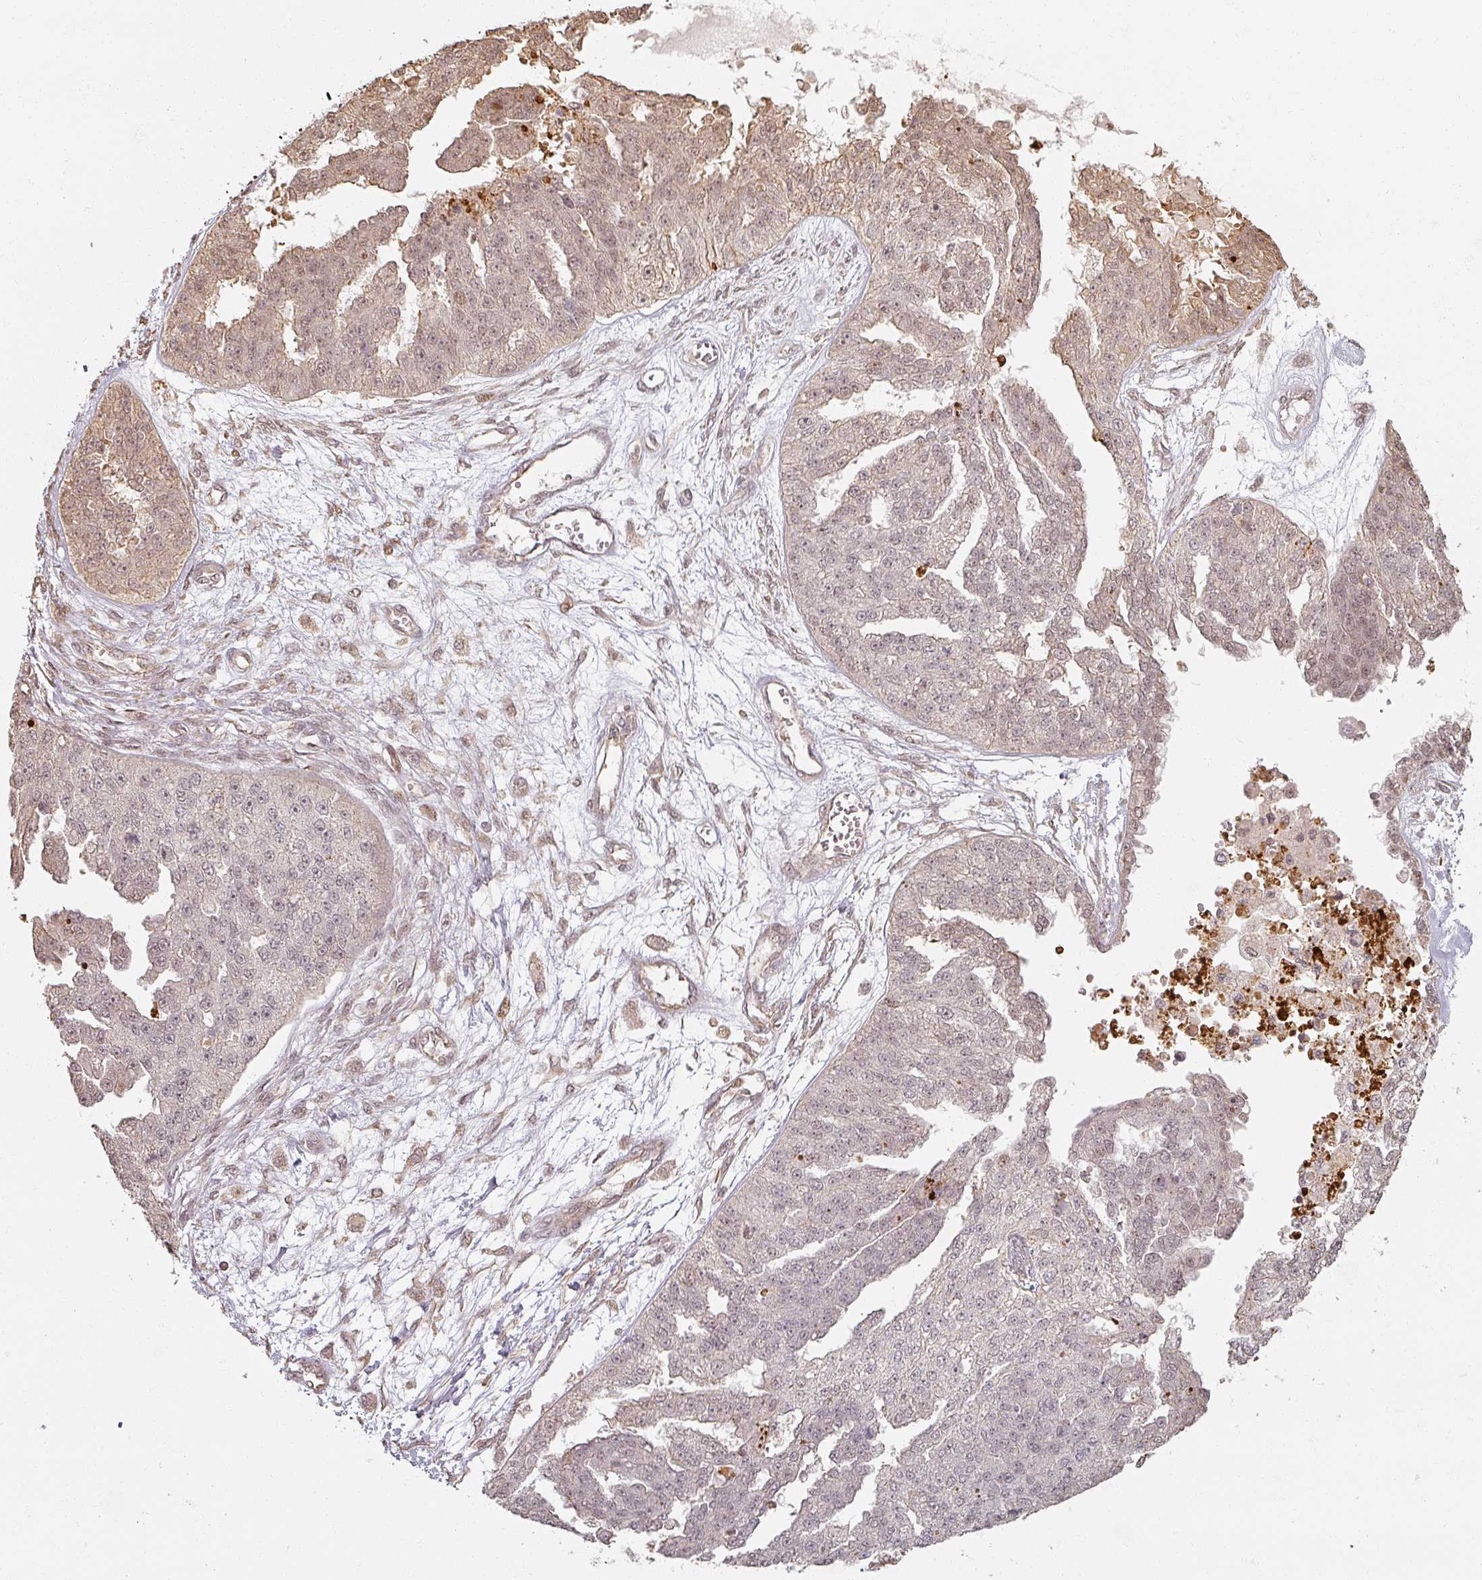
{"staining": {"intensity": "weak", "quantity": "25%-75%", "location": "cytoplasmic/membranous,nuclear"}, "tissue": "ovarian cancer", "cell_type": "Tumor cells", "image_type": "cancer", "snomed": [{"axis": "morphology", "description": "Cystadenocarcinoma, serous, NOS"}, {"axis": "topography", "description": "Ovary"}], "caption": "High-power microscopy captured an immunohistochemistry photomicrograph of ovarian serous cystadenocarcinoma, revealing weak cytoplasmic/membranous and nuclear expression in about 25%-75% of tumor cells. The staining was performed using DAB to visualize the protein expression in brown, while the nuclei were stained in blue with hematoxylin (Magnification: 20x).", "gene": "MED19", "patient": {"sex": "female", "age": 58}}